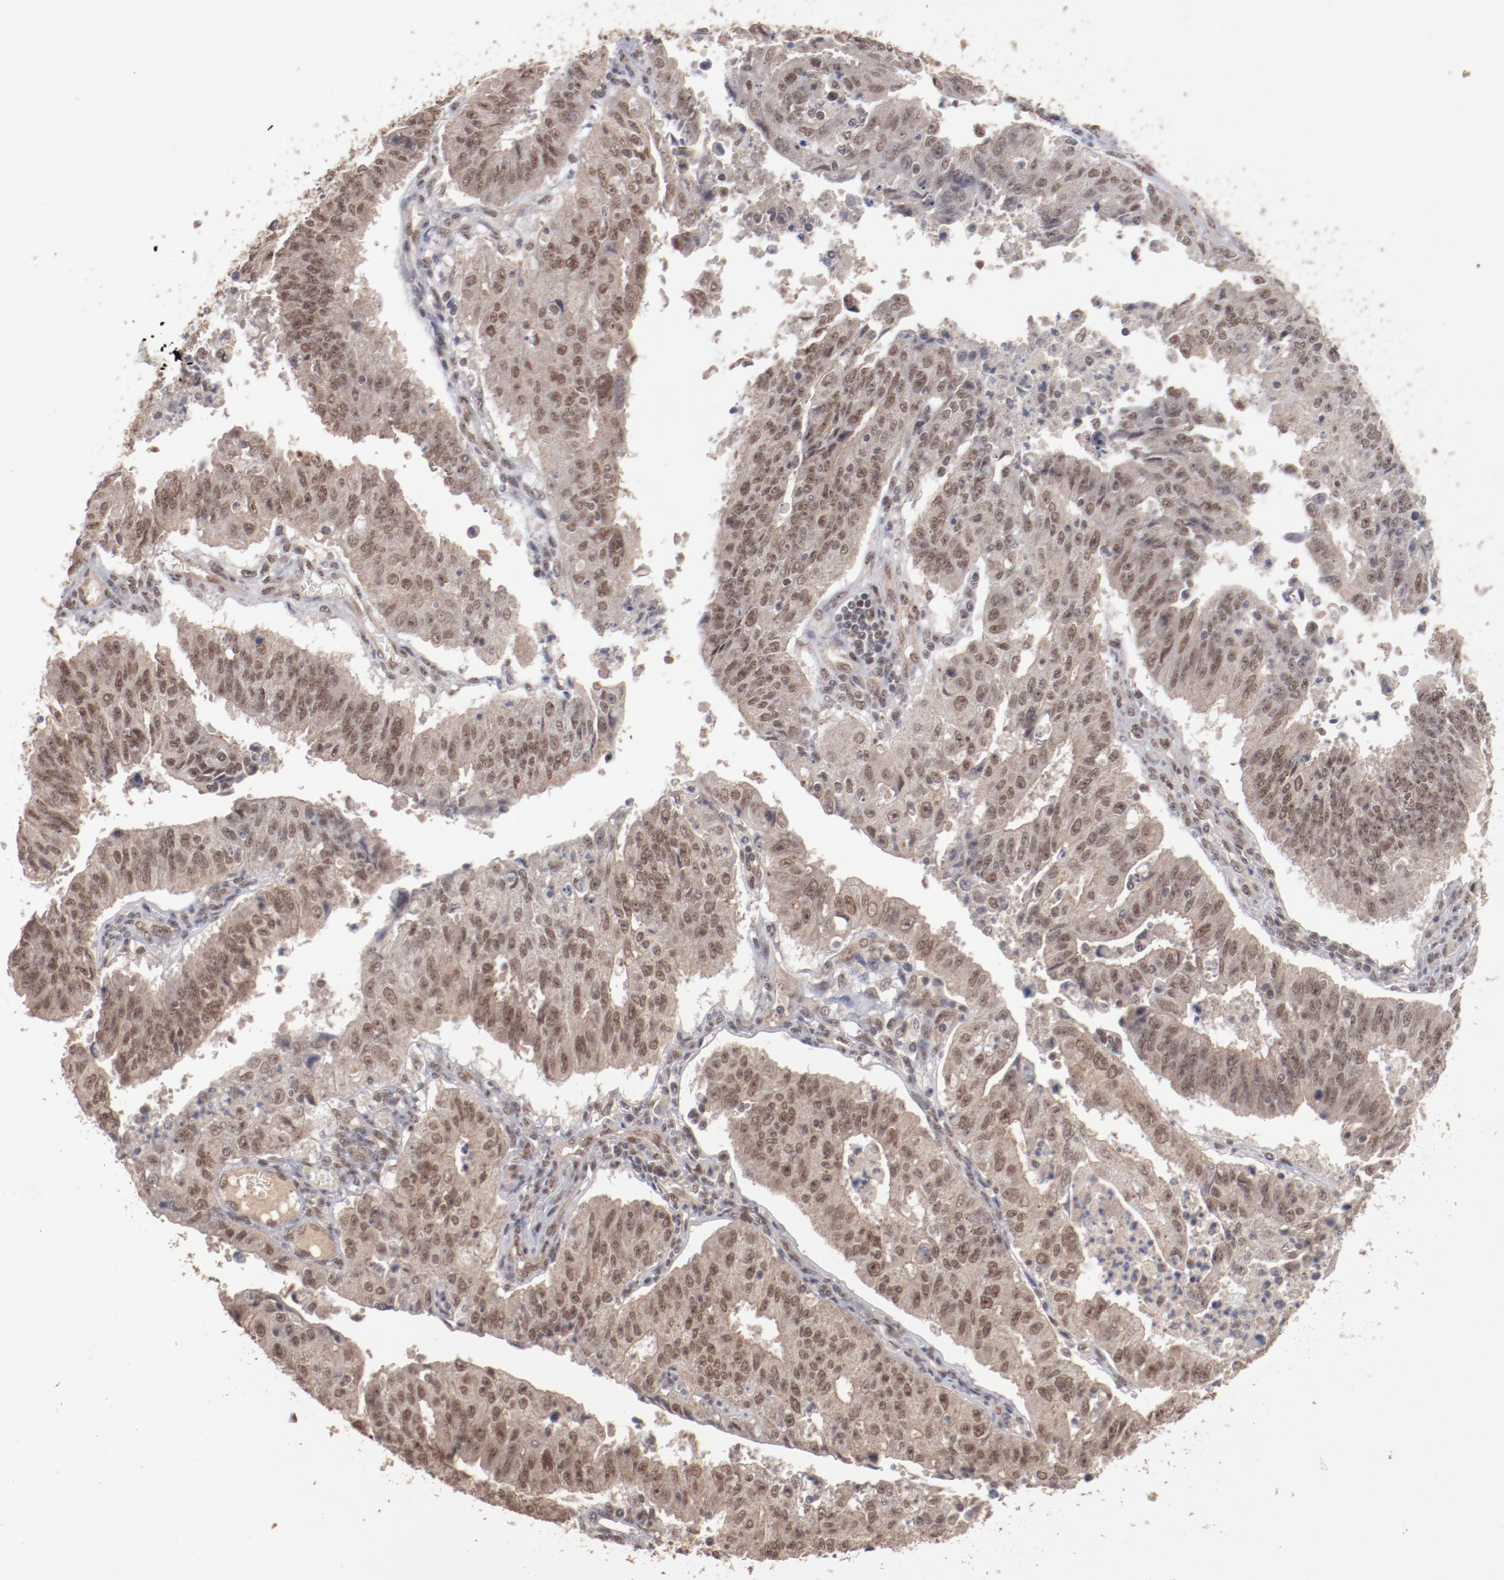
{"staining": {"intensity": "moderate", "quantity": ">75%", "location": "cytoplasmic/membranous,nuclear"}, "tissue": "endometrial cancer", "cell_type": "Tumor cells", "image_type": "cancer", "snomed": [{"axis": "morphology", "description": "Adenocarcinoma, NOS"}, {"axis": "topography", "description": "Endometrium"}], "caption": "Adenocarcinoma (endometrial) was stained to show a protein in brown. There is medium levels of moderate cytoplasmic/membranous and nuclear expression in approximately >75% of tumor cells. Using DAB (brown) and hematoxylin (blue) stains, captured at high magnification using brightfield microscopy.", "gene": "CLOCK", "patient": {"sex": "female", "age": 42}}